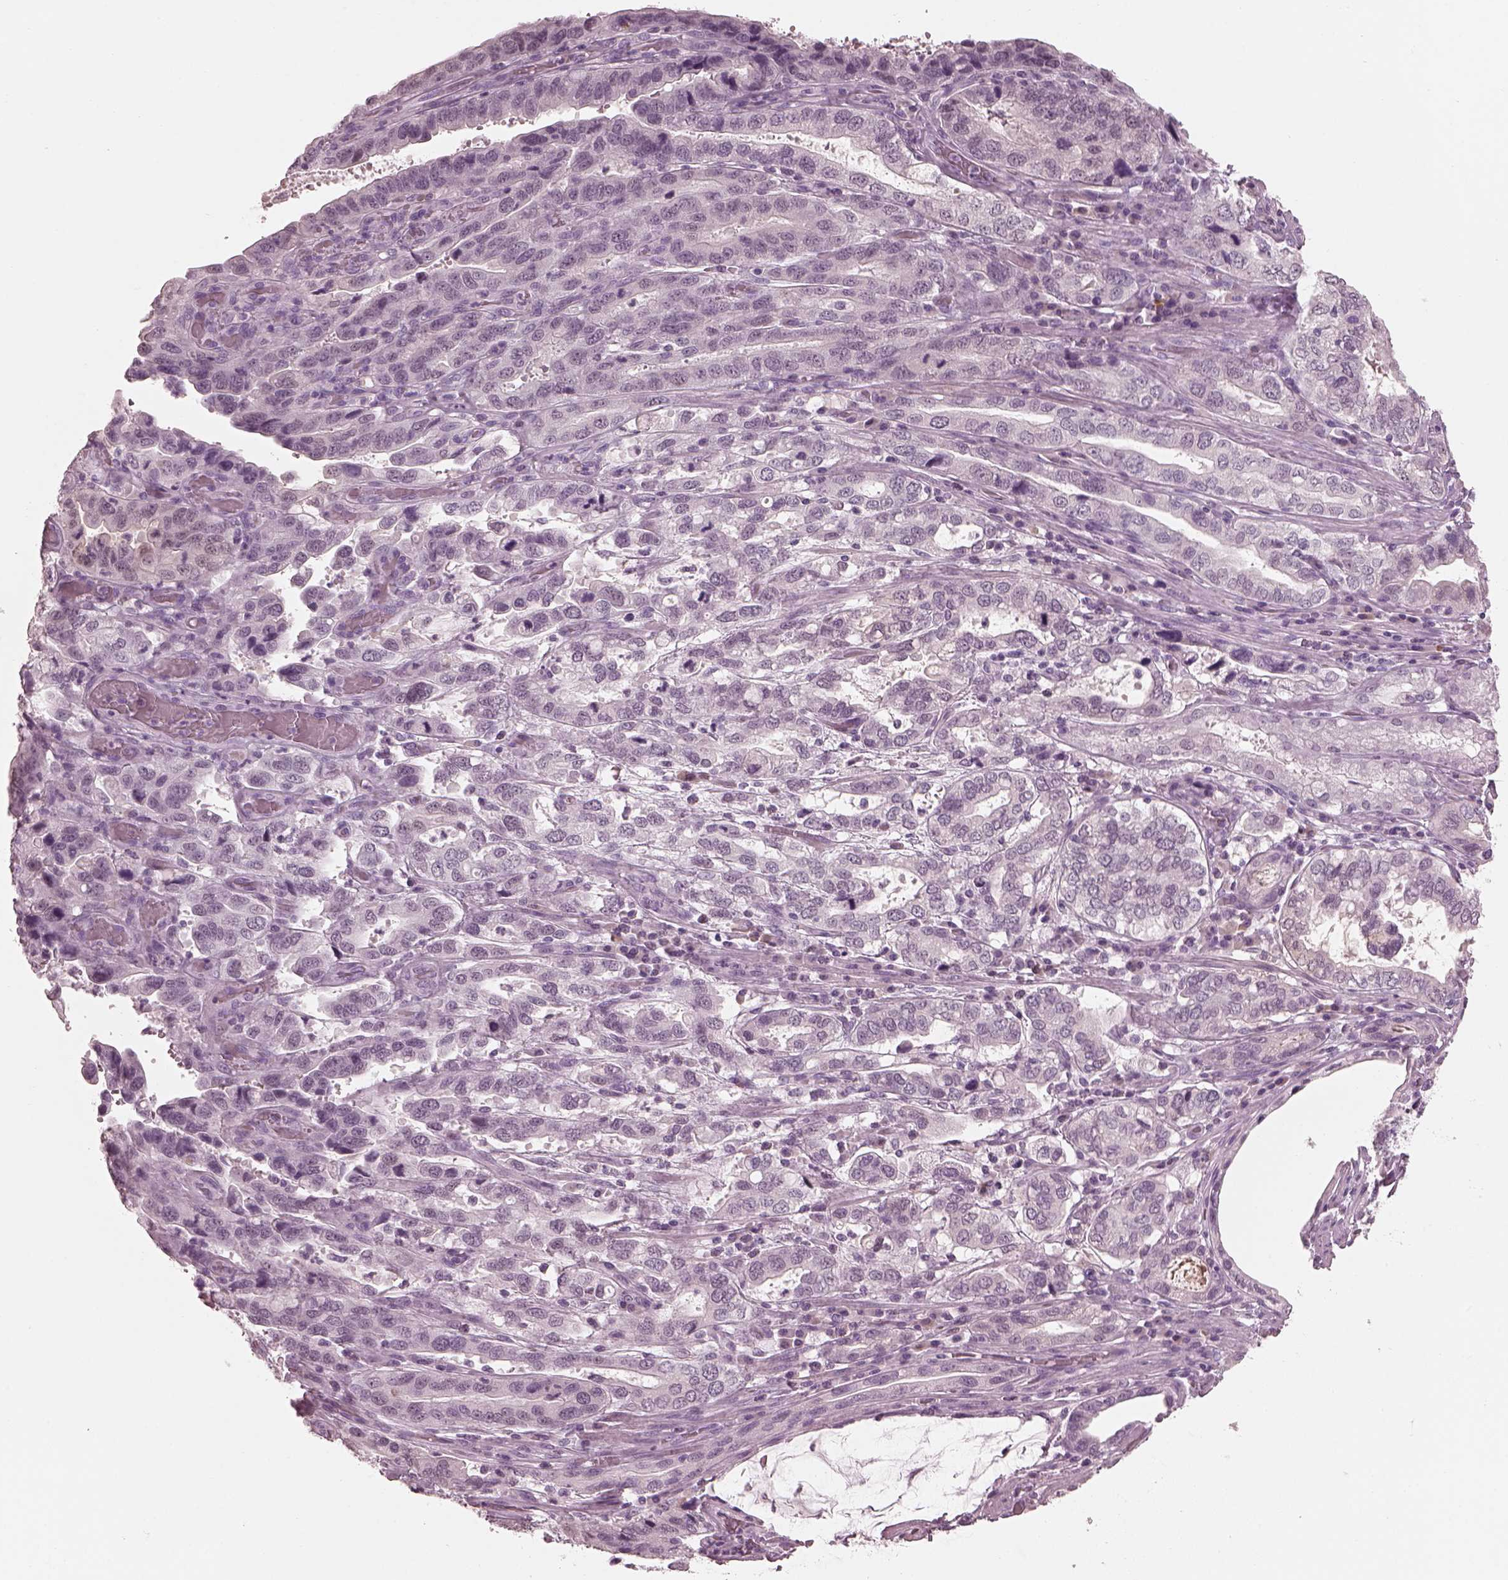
{"staining": {"intensity": "negative", "quantity": "none", "location": "none"}, "tissue": "stomach cancer", "cell_type": "Tumor cells", "image_type": "cancer", "snomed": [{"axis": "morphology", "description": "Adenocarcinoma, NOS"}, {"axis": "topography", "description": "Stomach, lower"}], "caption": "Protein analysis of adenocarcinoma (stomach) shows no significant positivity in tumor cells. (DAB IHC with hematoxylin counter stain).", "gene": "C2orf81", "patient": {"sex": "female", "age": 76}}